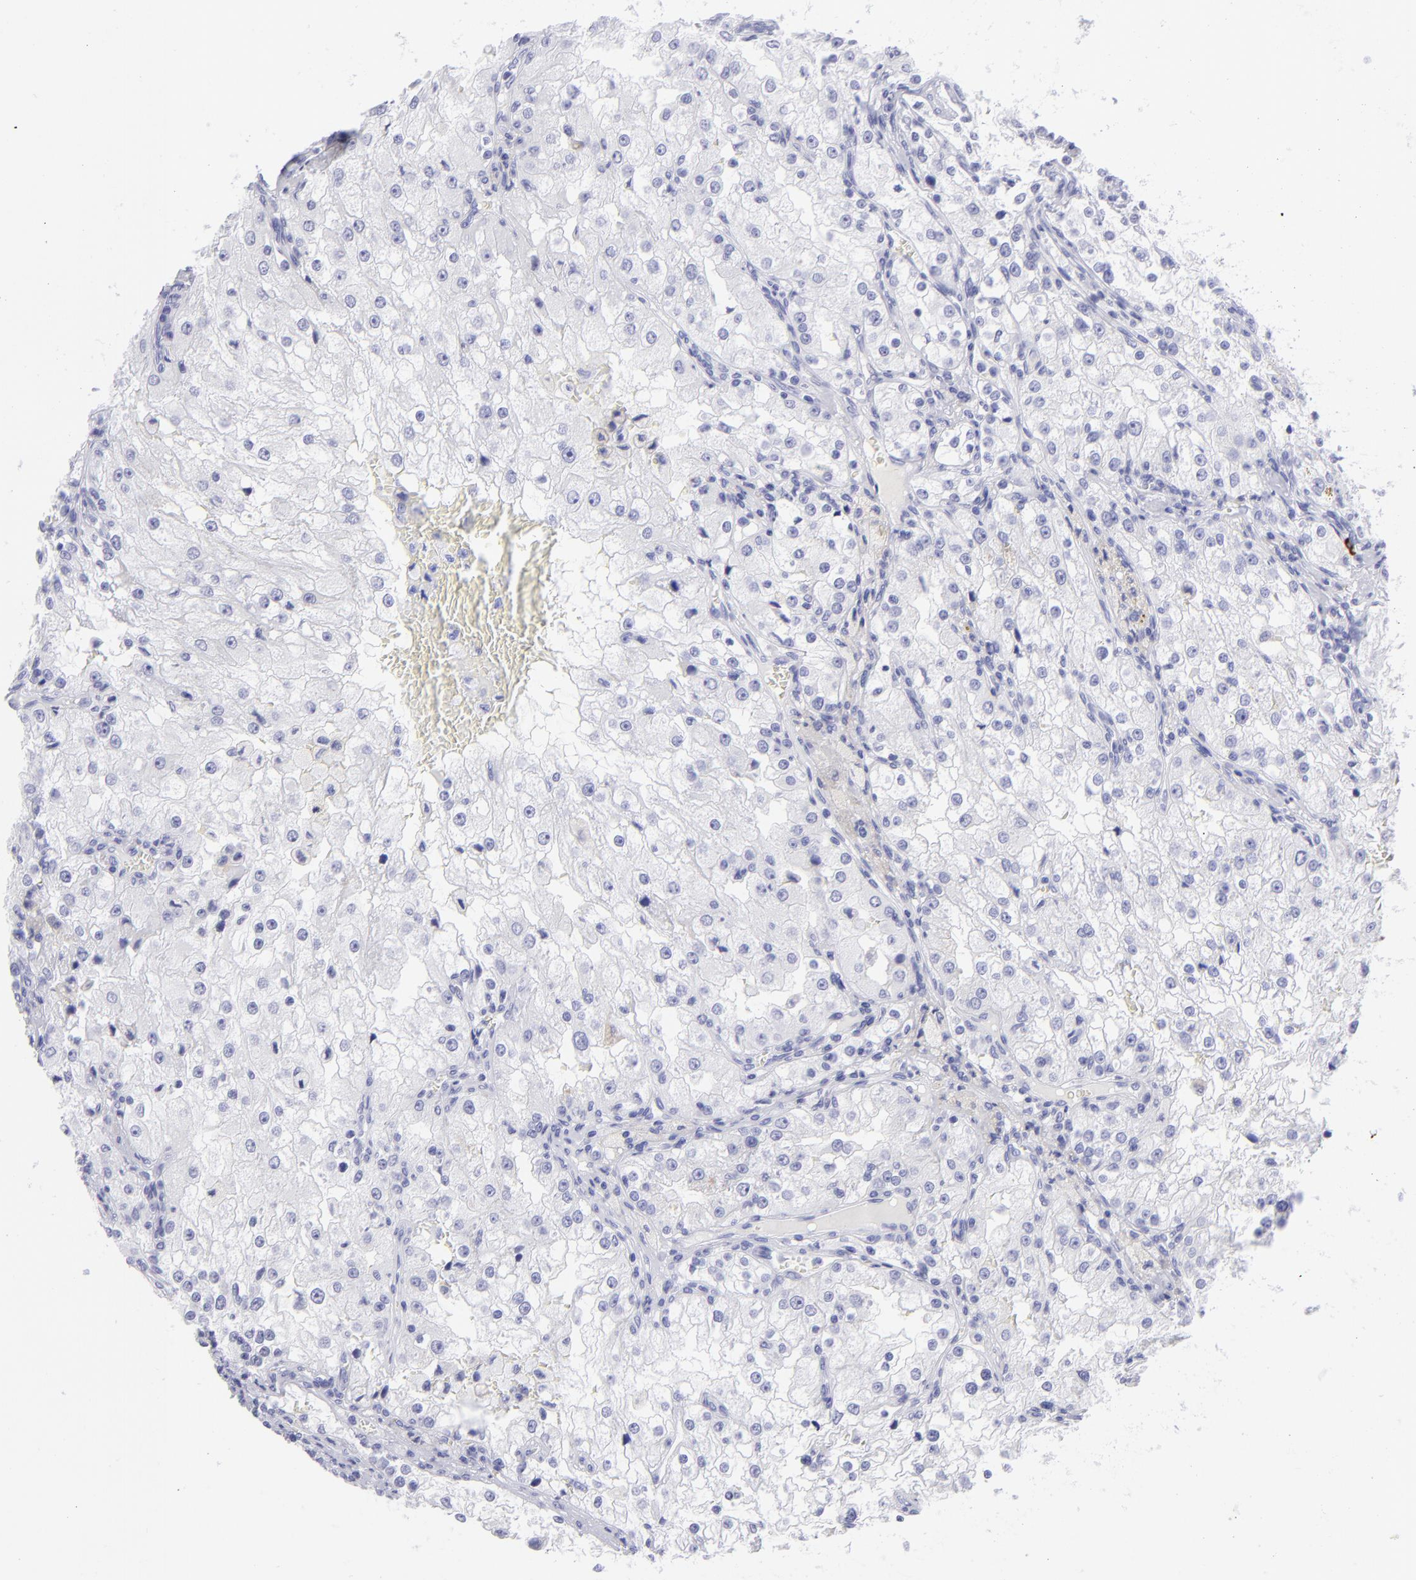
{"staining": {"intensity": "negative", "quantity": "none", "location": "none"}, "tissue": "renal cancer", "cell_type": "Tumor cells", "image_type": "cancer", "snomed": [{"axis": "morphology", "description": "Adenocarcinoma, NOS"}, {"axis": "topography", "description": "Kidney"}], "caption": "A high-resolution histopathology image shows immunohistochemistry (IHC) staining of adenocarcinoma (renal), which exhibits no significant staining in tumor cells.", "gene": "SLC1A2", "patient": {"sex": "female", "age": 74}}